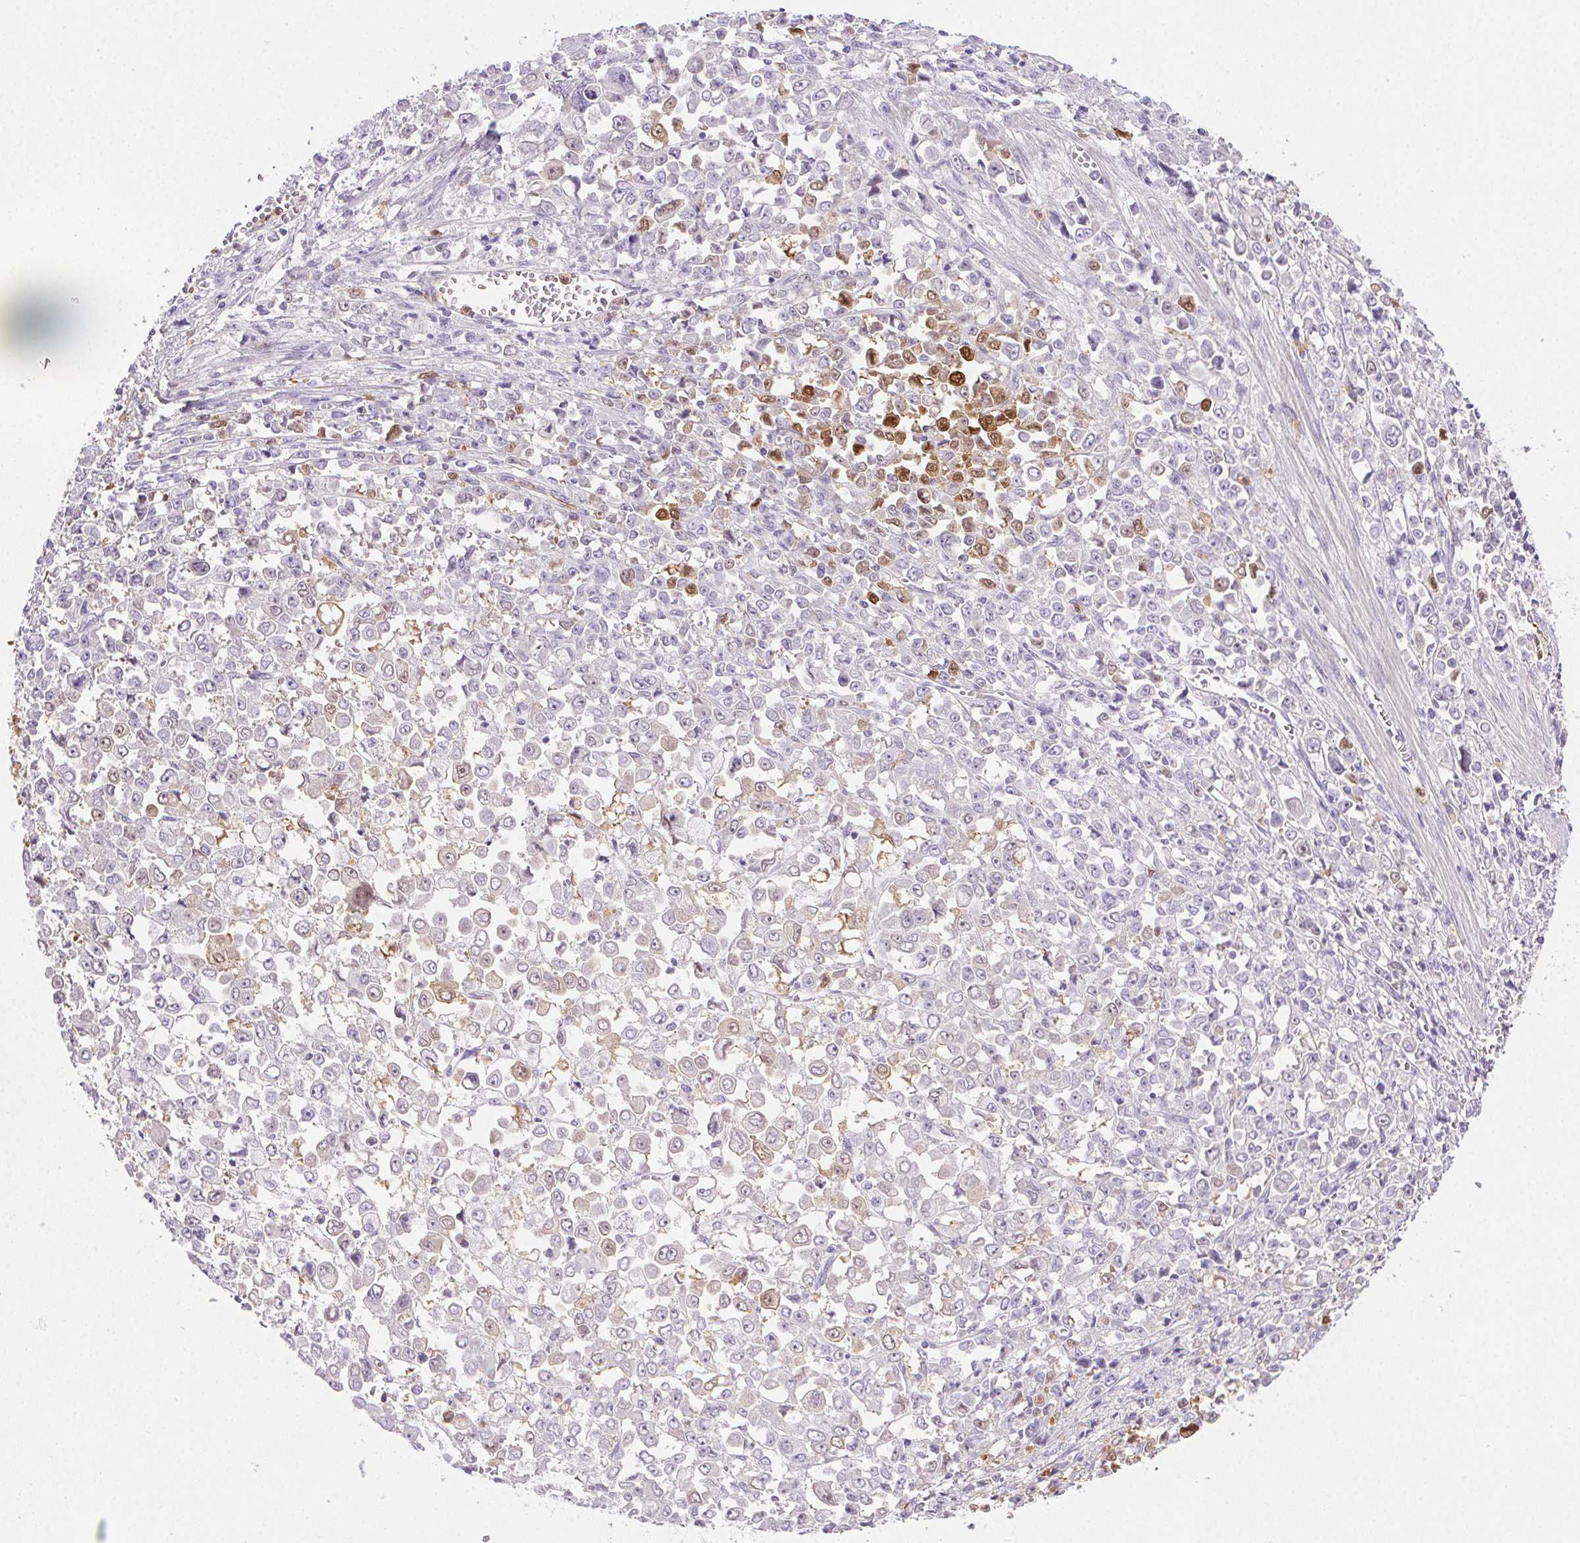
{"staining": {"intensity": "strong", "quantity": "<25%", "location": "cytoplasmic/membranous,nuclear"}, "tissue": "stomach cancer", "cell_type": "Tumor cells", "image_type": "cancer", "snomed": [{"axis": "morphology", "description": "Adenocarcinoma, NOS"}, {"axis": "topography", "description": "Stomach, upper"}], "caption": "Strong cytoplasmic/membranous and nuclear positivity is identified in about <25% of tumor cells in adenocarcinoma (stomach).", "gene": "TMEM45A", "patient": {"sex": "male", "age": 70}}